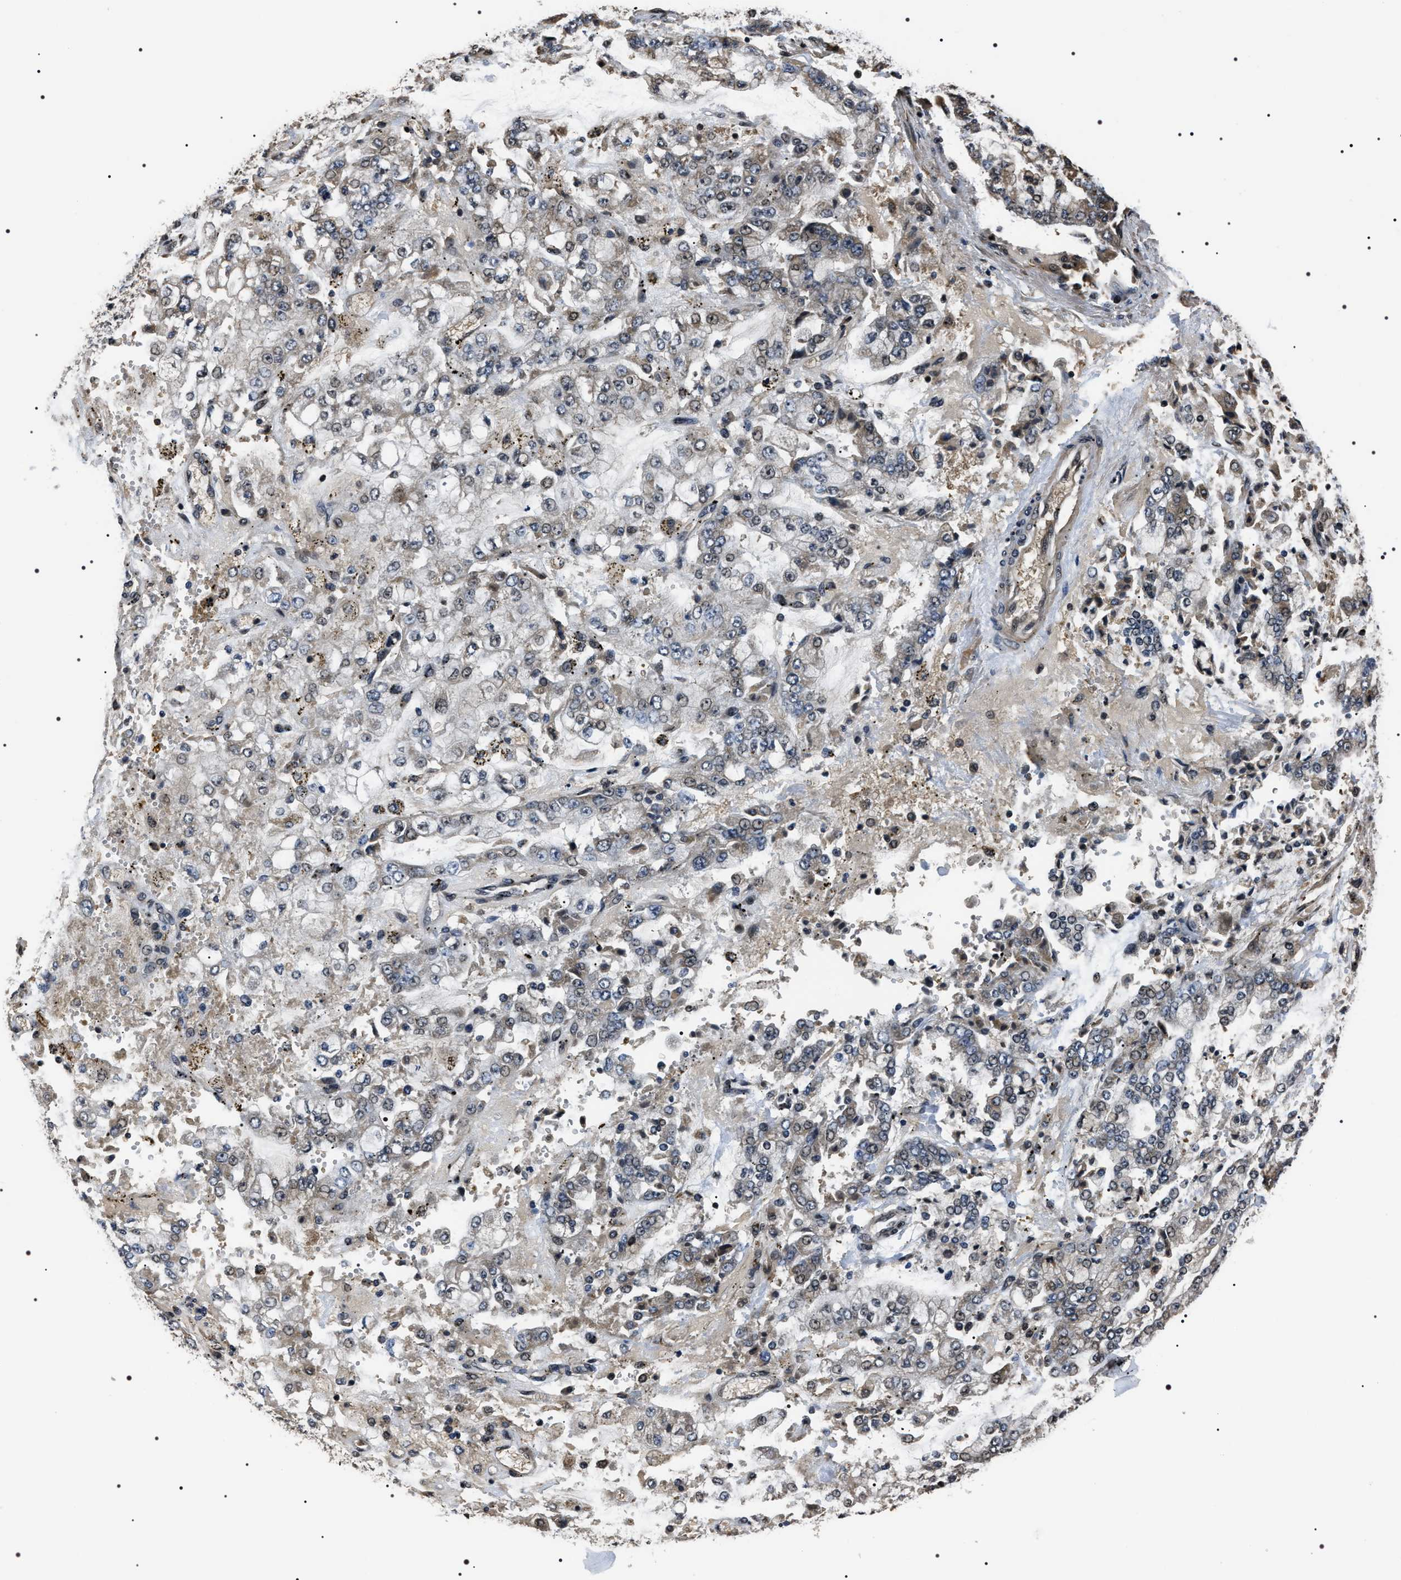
{"staining": {"intensity": "weak", "quantity": "<25%", "location": "cytoplasmic/membranous,nuclear"}, "tissue": "stomach cancer", "cell_type": "Tumor cells", "image_type": "cancer", "snomed": [{"axis": "morphology", "description": "Adenocarcinoma, NOS"}, {"axis": "topography", "description": "Stomach"}], "caption": "Tumor cells are negative for brown protein staining in stomach cancer.", "gene": "ARHGAP22", "patient": {"sex": "male", "age": 76}}